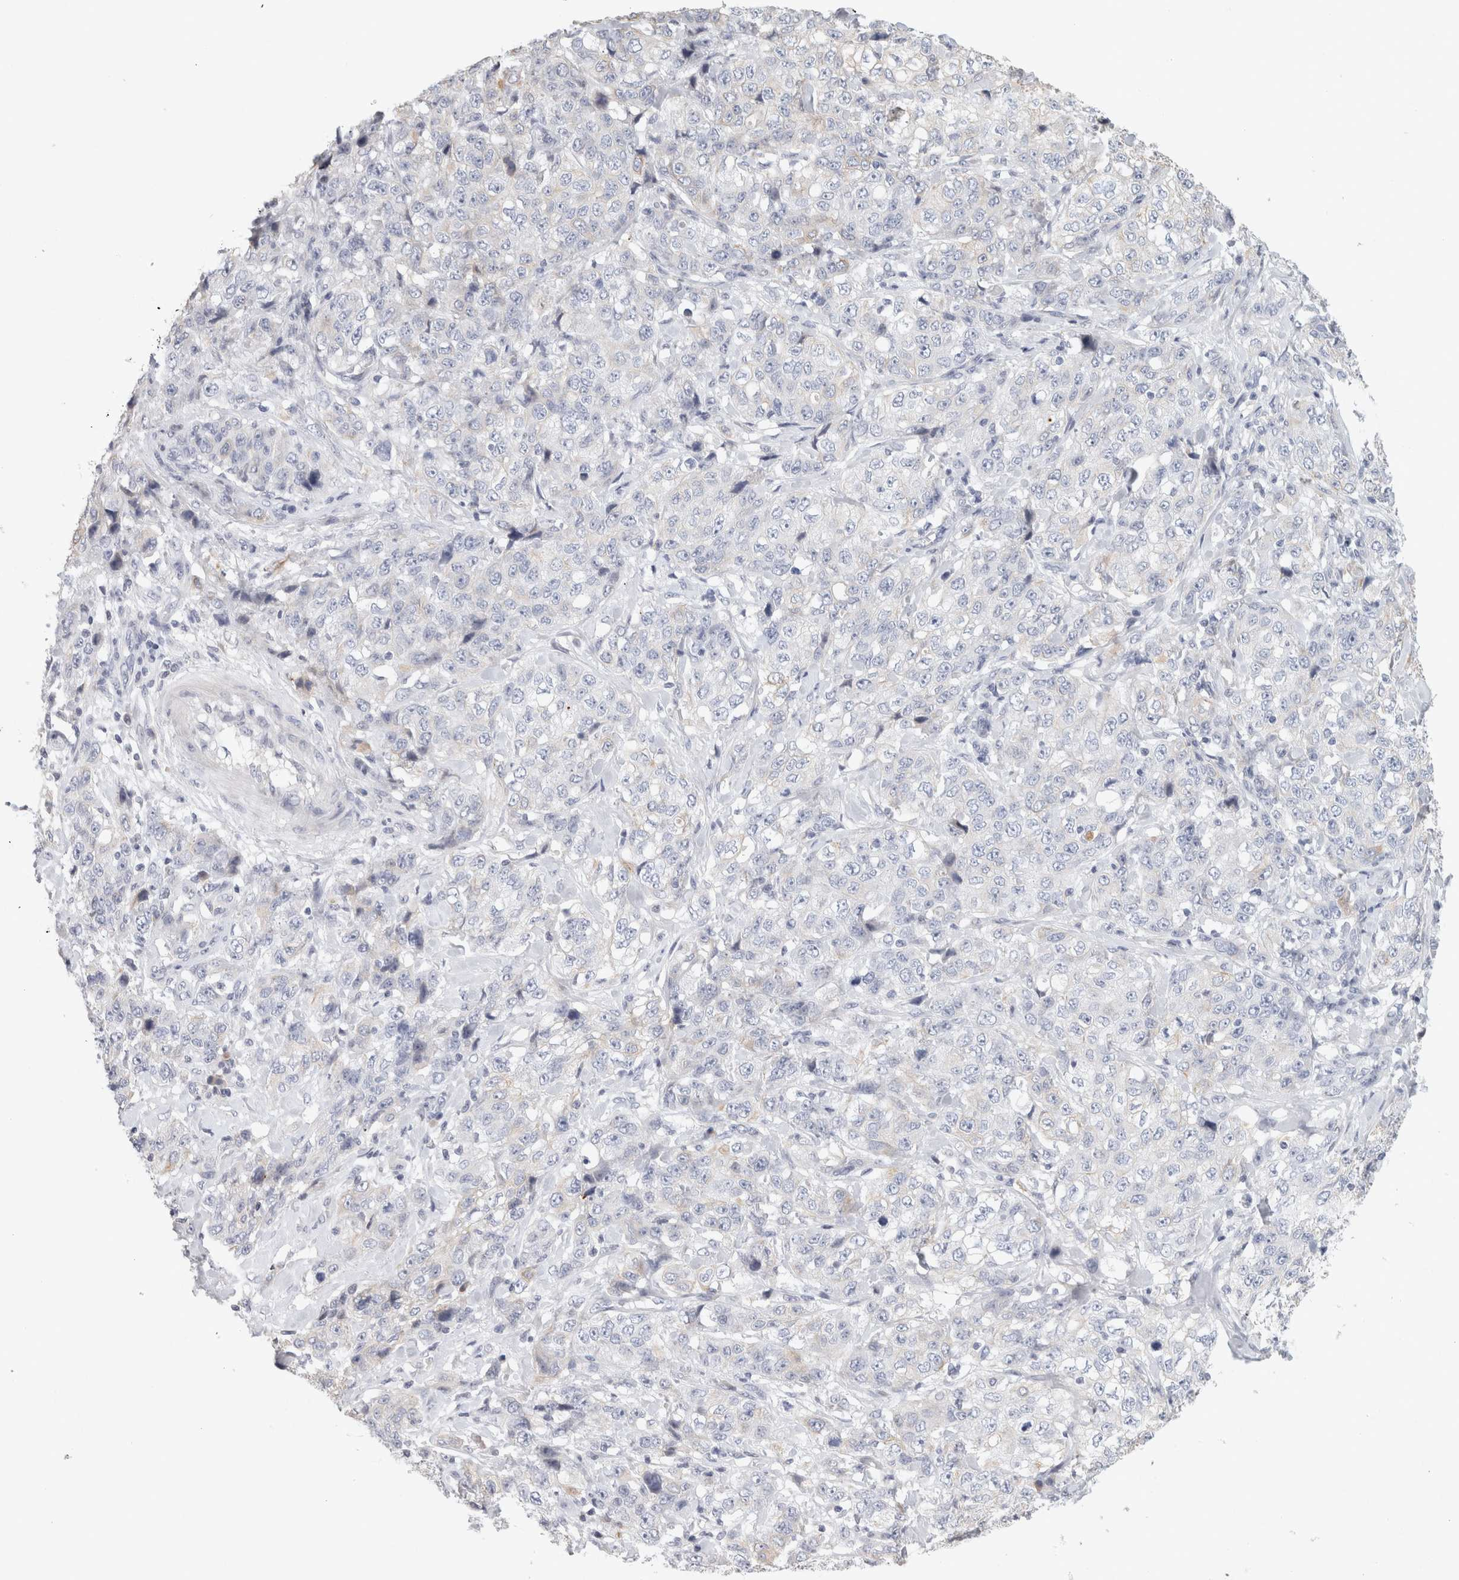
{"staining": {"intensity": "negative", "quantity": "none", "location": "none"}, "tissue": "stomach cancer", "cell_type": "Tumor cells", "image_type": "cancer", "snomed": [{"axis": "morphology", "description": "Adenocarcinoma, NOS"}, {"axis": "topography", "description": "Stomach"}], "caption": "Tumor cells show no significant expression in stomach adenocarcinoma. Nuclei are stained in blue.", "gene": "STK31", "patient": {"sex": "male", "age": 48}}